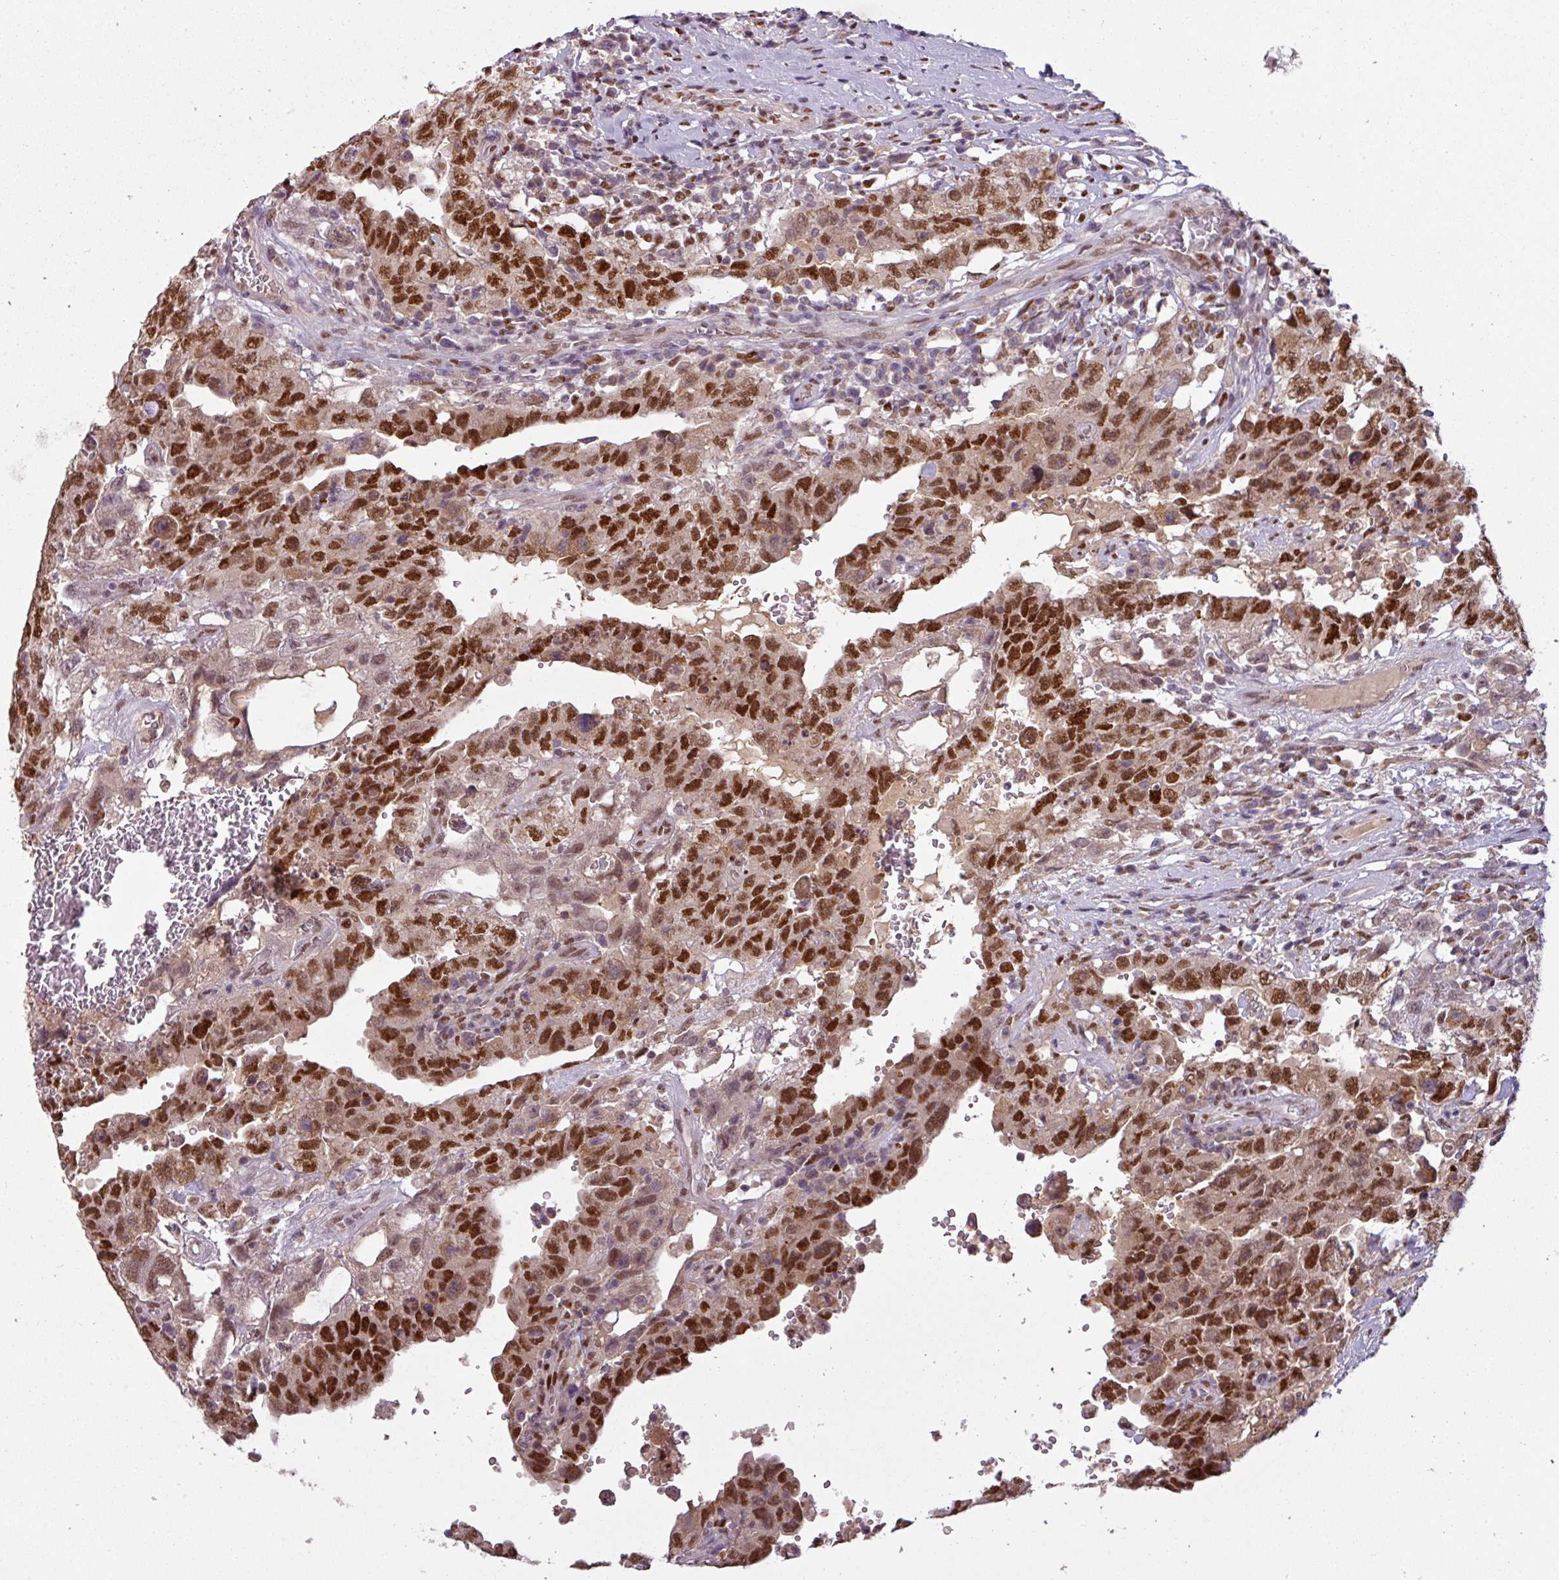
{"staining": {"intensity": "strong", "quantity": ">75%", "location": "nuclear"}, "tissue": "testis cancer", "cell_type": "Tumor cells", "image_type": "cancer", "snomed": [{"axis": "morphology", "description": "Carcinoma, Embryonal, NOS"}, {"axis": "topography", "description": "Testis"}], "caption": "The histopathology image demonstrates a brown stain indicating the presence of a protein in the nuclear of tumor cells in embryonal carcinoma (testis).", "gene": "IRF2BPL", "patient": {"sex": "male", "age": 26}}